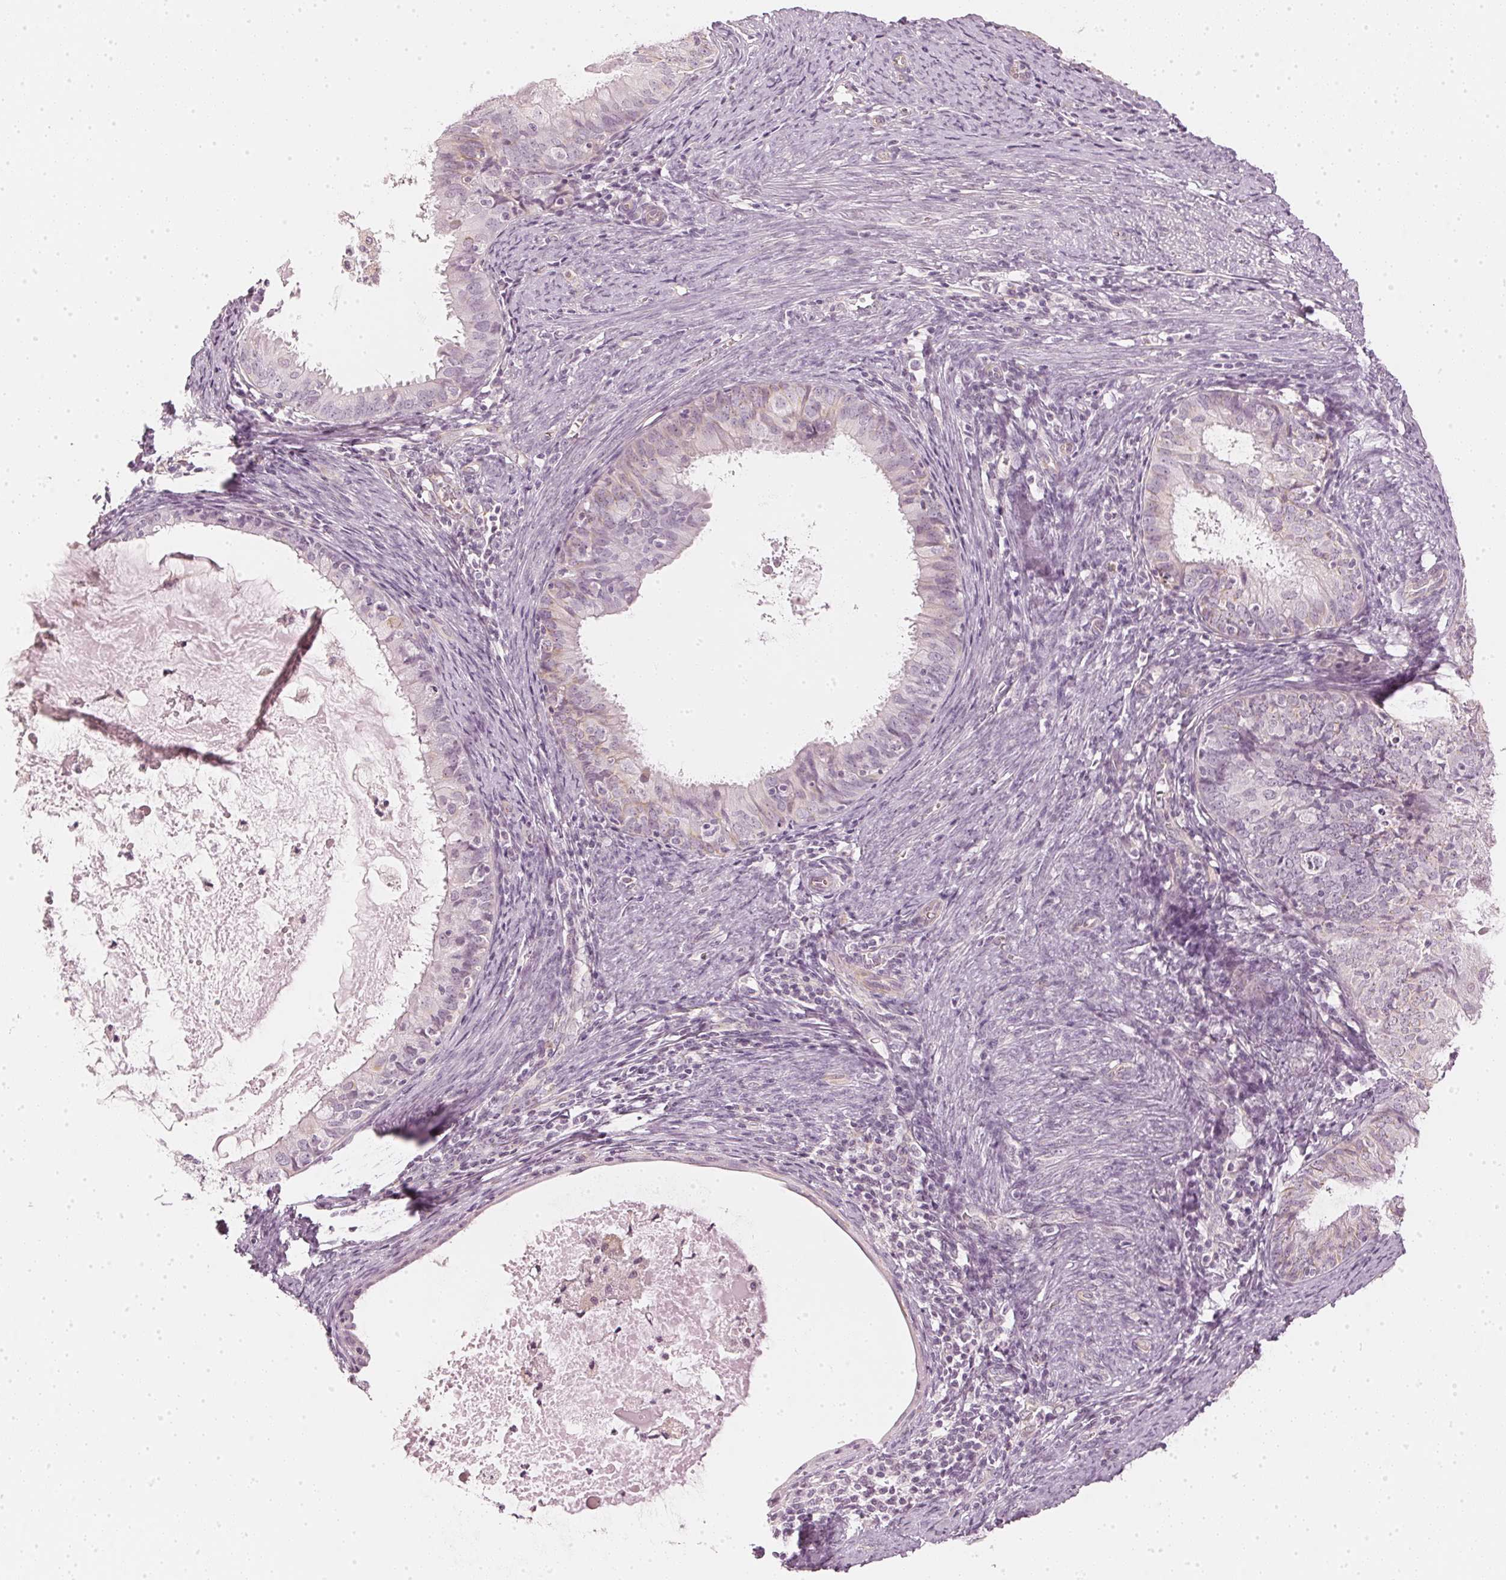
{"staining": {"intensity": "negative", "quantity": "none", "location": "none"}, "tissue": "endometrial cancer", "cell_type": "Tumor cells", "image_type": "cancer", "snomed": [{"axis": "morphology", "description": "Adenocarcinoma, NOS"}, {"axis": "topography", "description": "Endometrium"}], "caption": "Tumor cells are negative for brown protein staining in endometrial adenocarcinoma.", "gene": "APLP1", "patient": {"sex": "female", "age": 57}}